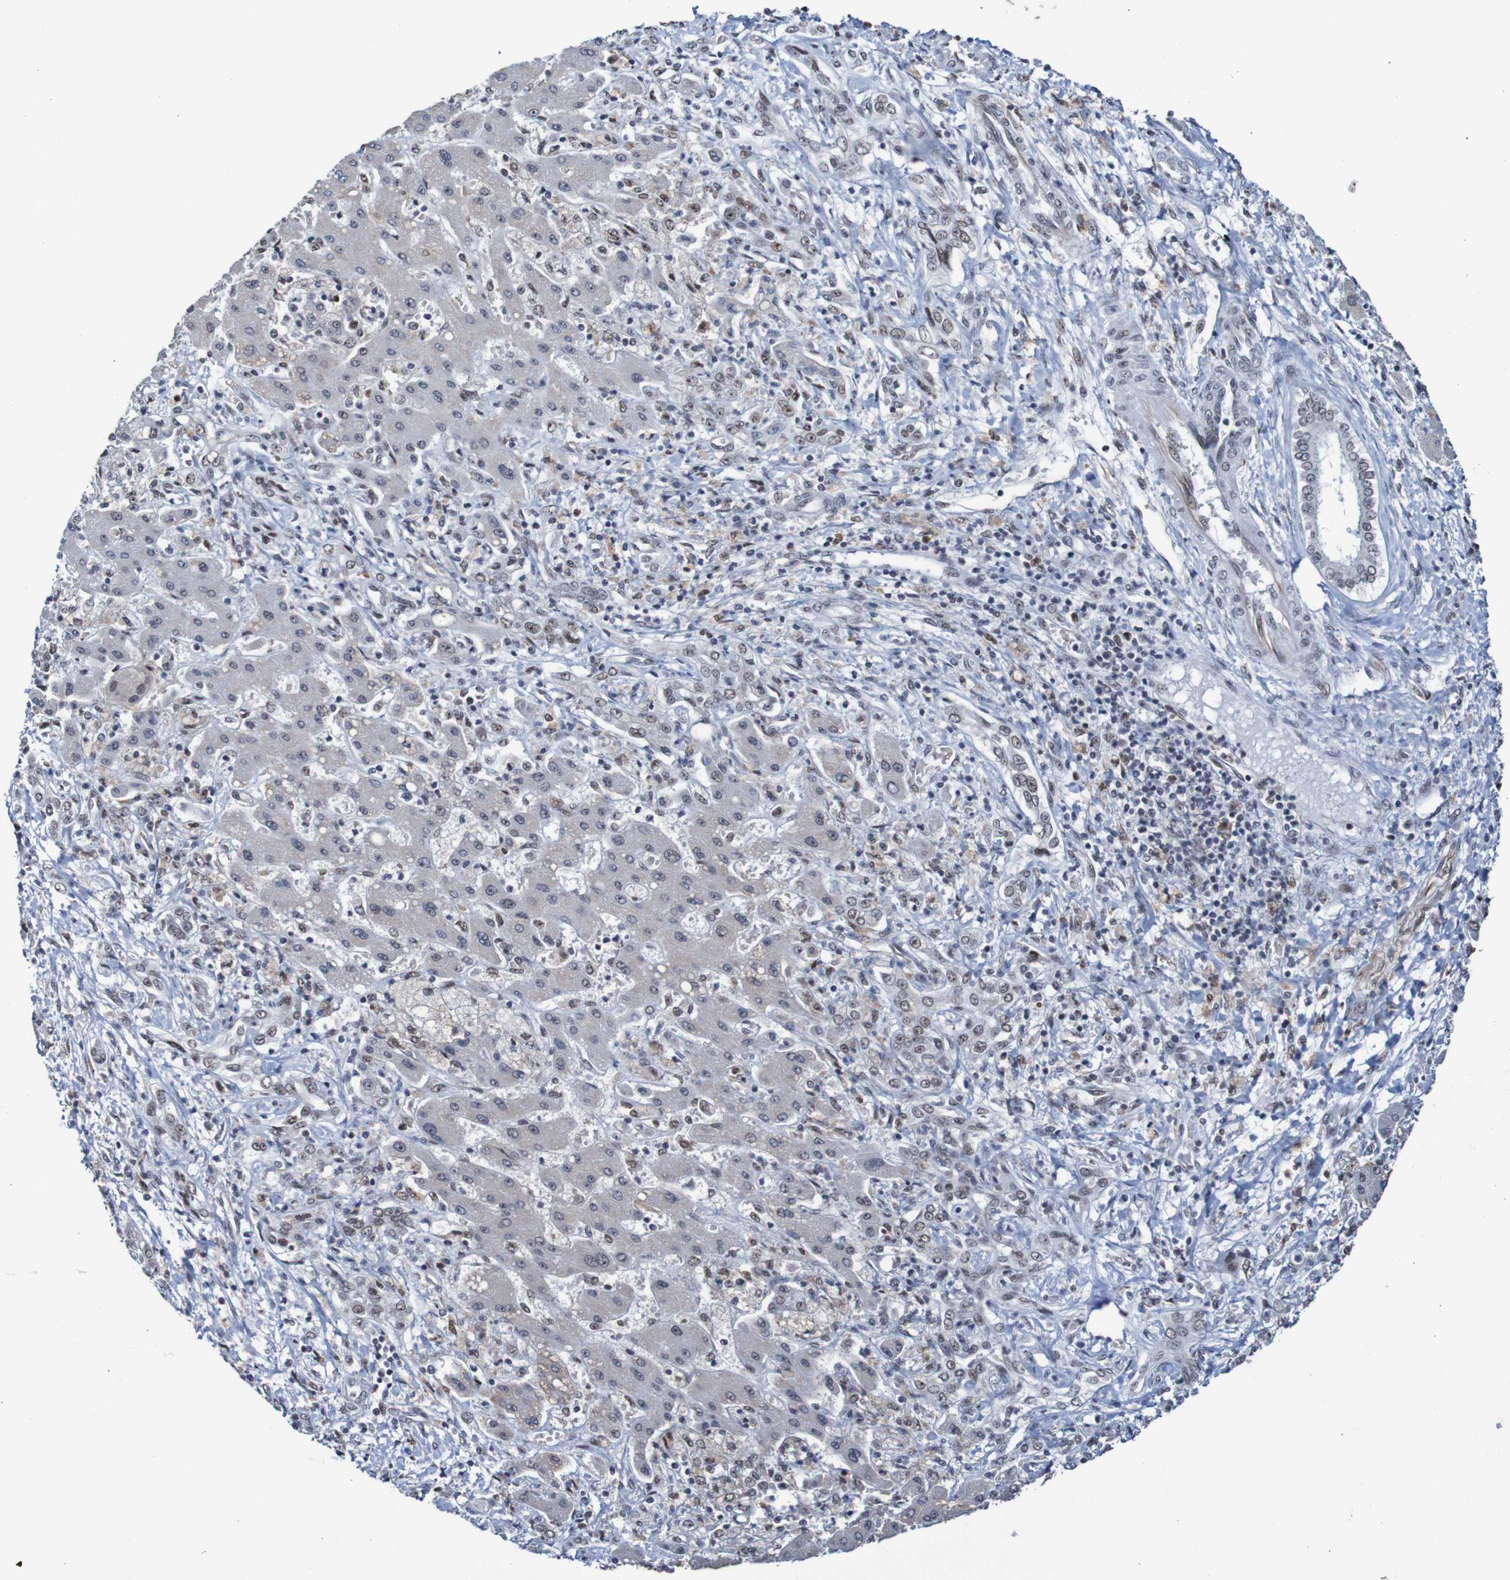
{"staining": {"intensity": "weak", "quantity": "<25%", "location": "nuclear"}, "tissue": "liver cancer", "cell_type": "Tumor cells", "image_type": "cancer", "snomed": [{"axis": "morphology", "description": "Cholangiocarcinoma"}, {"axis": "topography", "description": "Liver"}], "caption": "Immunohistochemistry (IHC) of human liver cancer (cholangiocarcinoma) exhibits no expression in tumor cells.", "gene": "CDC5L", "patient": {"sex": "male", "age": 50}}